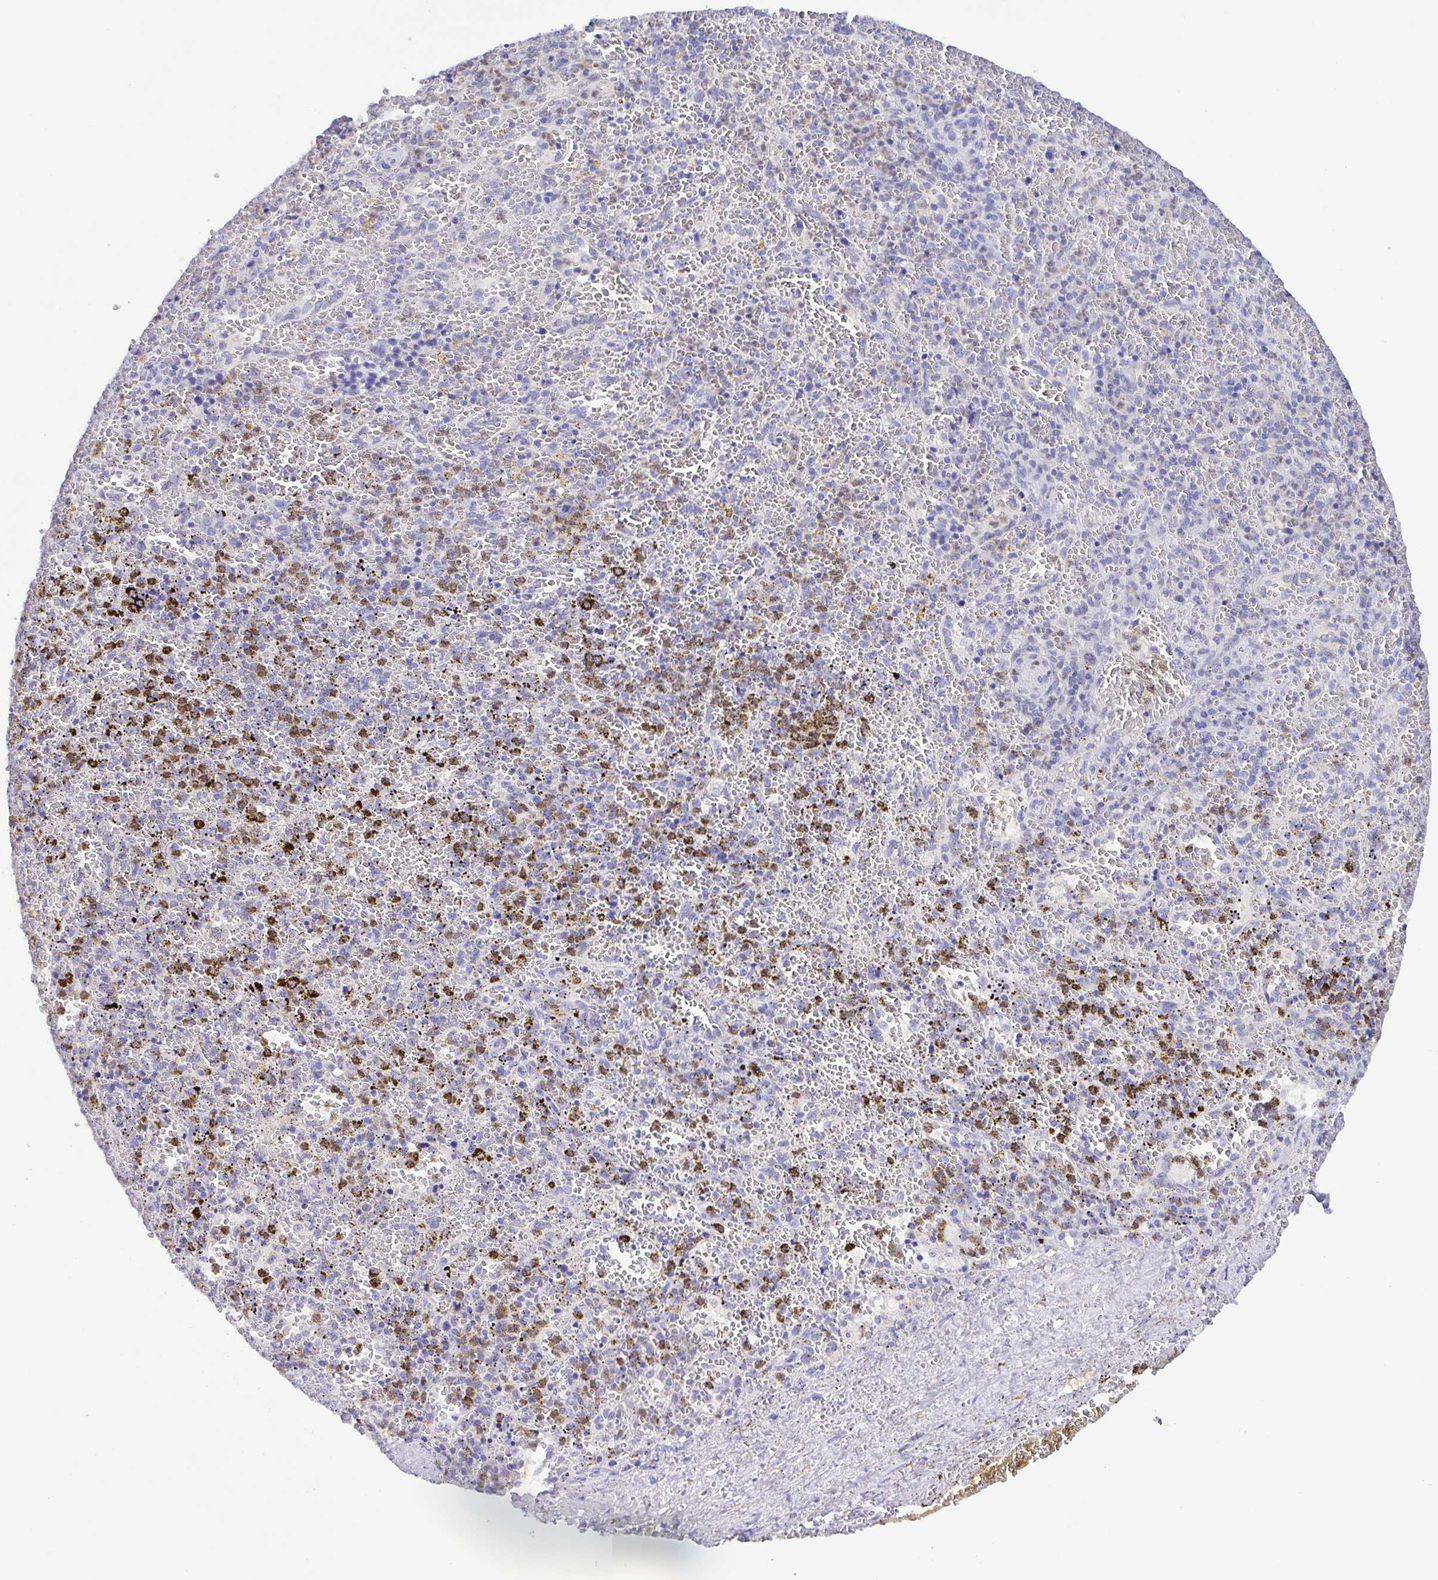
{"staining": {"intensity": "negative", "quantity": "none", "location": "none"}, "tissue": "spleen", "cell_type": "Cells in red pulp", "image_type": "normal", "snomed": [{"axis": "morphology", "description": "Normal tissue, NOS"}, {"axis": "topography", "description": "Spleen"}], "caption": "A high-resolution micrograph shows immunohistochemistry staining of unremarkable spleen, which displays no significant staining in cells in red pulp. Brightfield microscopy of IHC stained with DAB (3,3'-diaminobenzidine) (brown) and hematoxylin (blue), captured at high magnification.", "gene": "LDHC", "patient": {"sex": "female", "age": 50}}